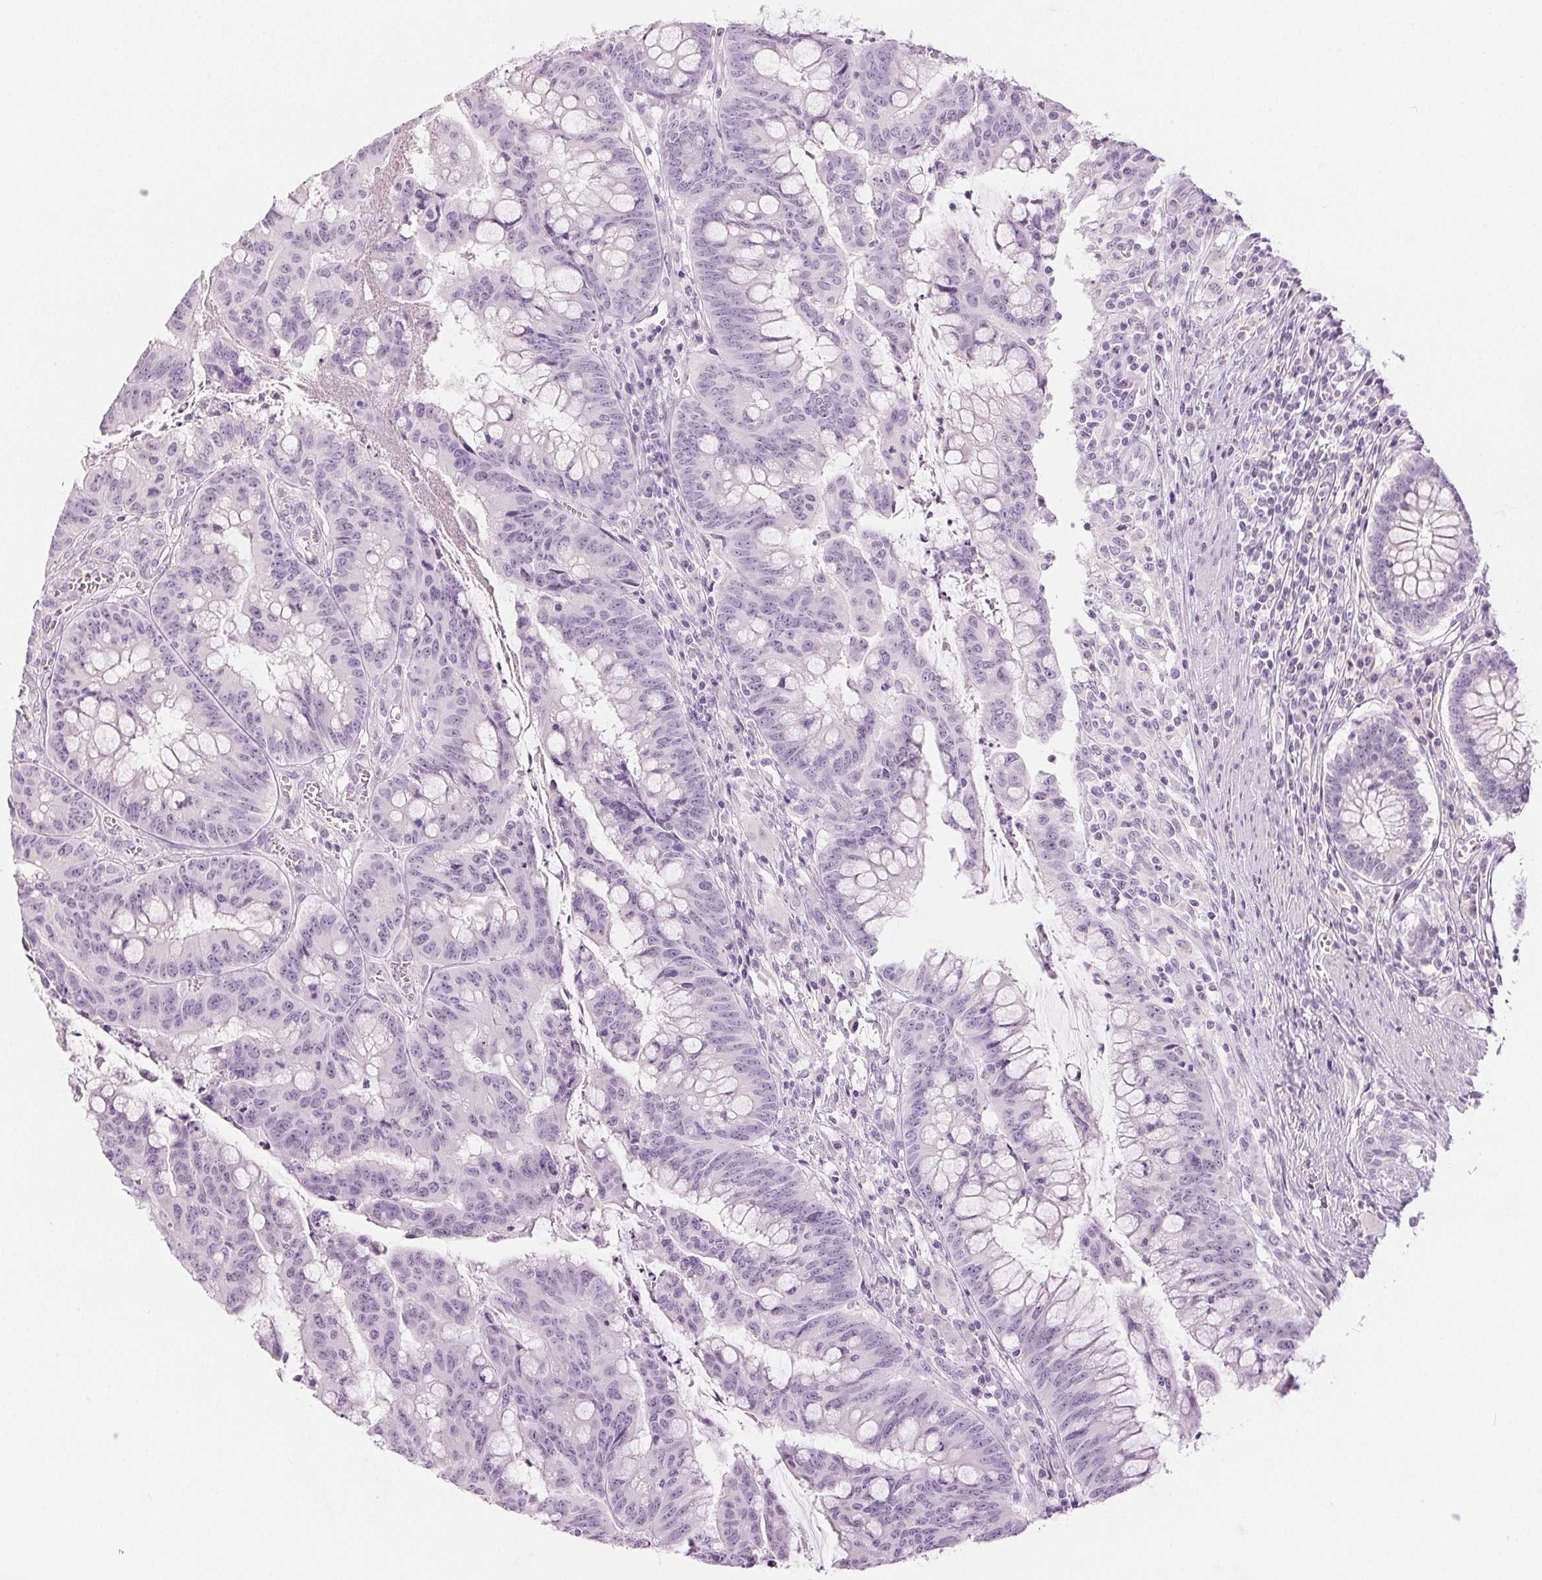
{"staining": {"intensity": "negative", "quantity": "none", "location": "none"}, "tissue": "colorectal cancer", "cell_type": "Tumor cells", "image_type": "cancer", "snomed": [{"axis": "morphology", "description": "Adenocarcinoma, NOS"}, {"axis": "topography", "description": "Colon"}], "caption": "Immunohistochemistry photomicrograph of neoplastic tissue: human colorectal cancer (adenocarcinoma) stained with DAB displays no significant protein staining in tumor cells. (Stains: DAB IHC with hematoxylin counter stain, Microscopy: brightfield microscopy at high magnification).", "gene": "SLC5A2", "patient": {"sex": "male", "age": 62}}